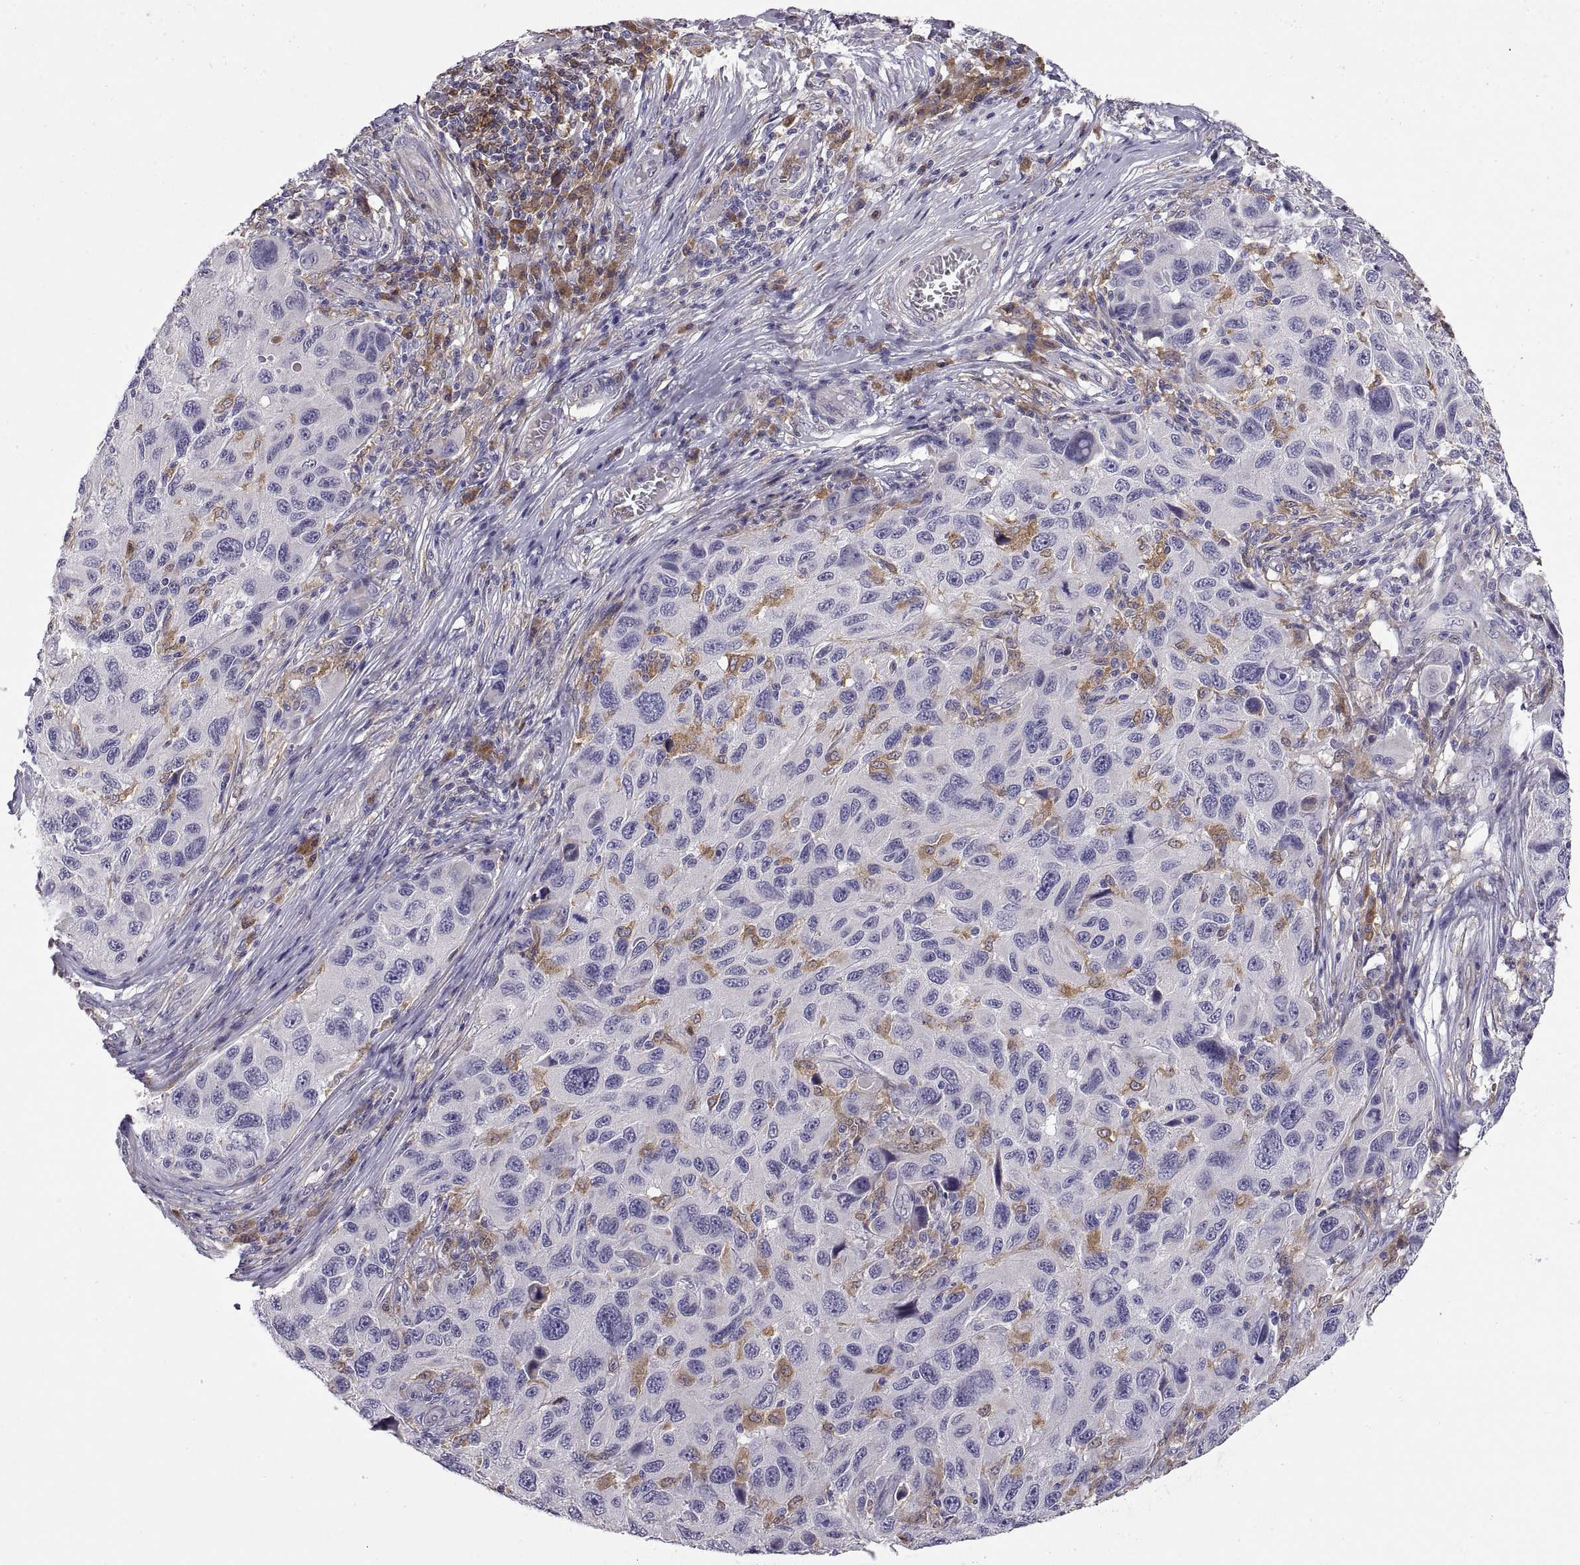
{"staining": {"intensity": "negative", "quantity": "none", "location": "none"}, "tissue": "melanoma", "cell_type": "Tumor cells", "image_type": "cancer", "snomed": [{"axis": "morphology", "description": "Malignant melanoma, NOS"}, {"axis": "topography", "description": "Skin"}], "caption": "Immunohistochemistry (IHC) image of melanoma stained for a protein (brown), which exhibits no staining in tumor cells. (Immunohistochemistry (IHC), brightfield microscopy, high magnification).", "gene": "DOK3", "patient": {"sex": "male", "age": 53}}